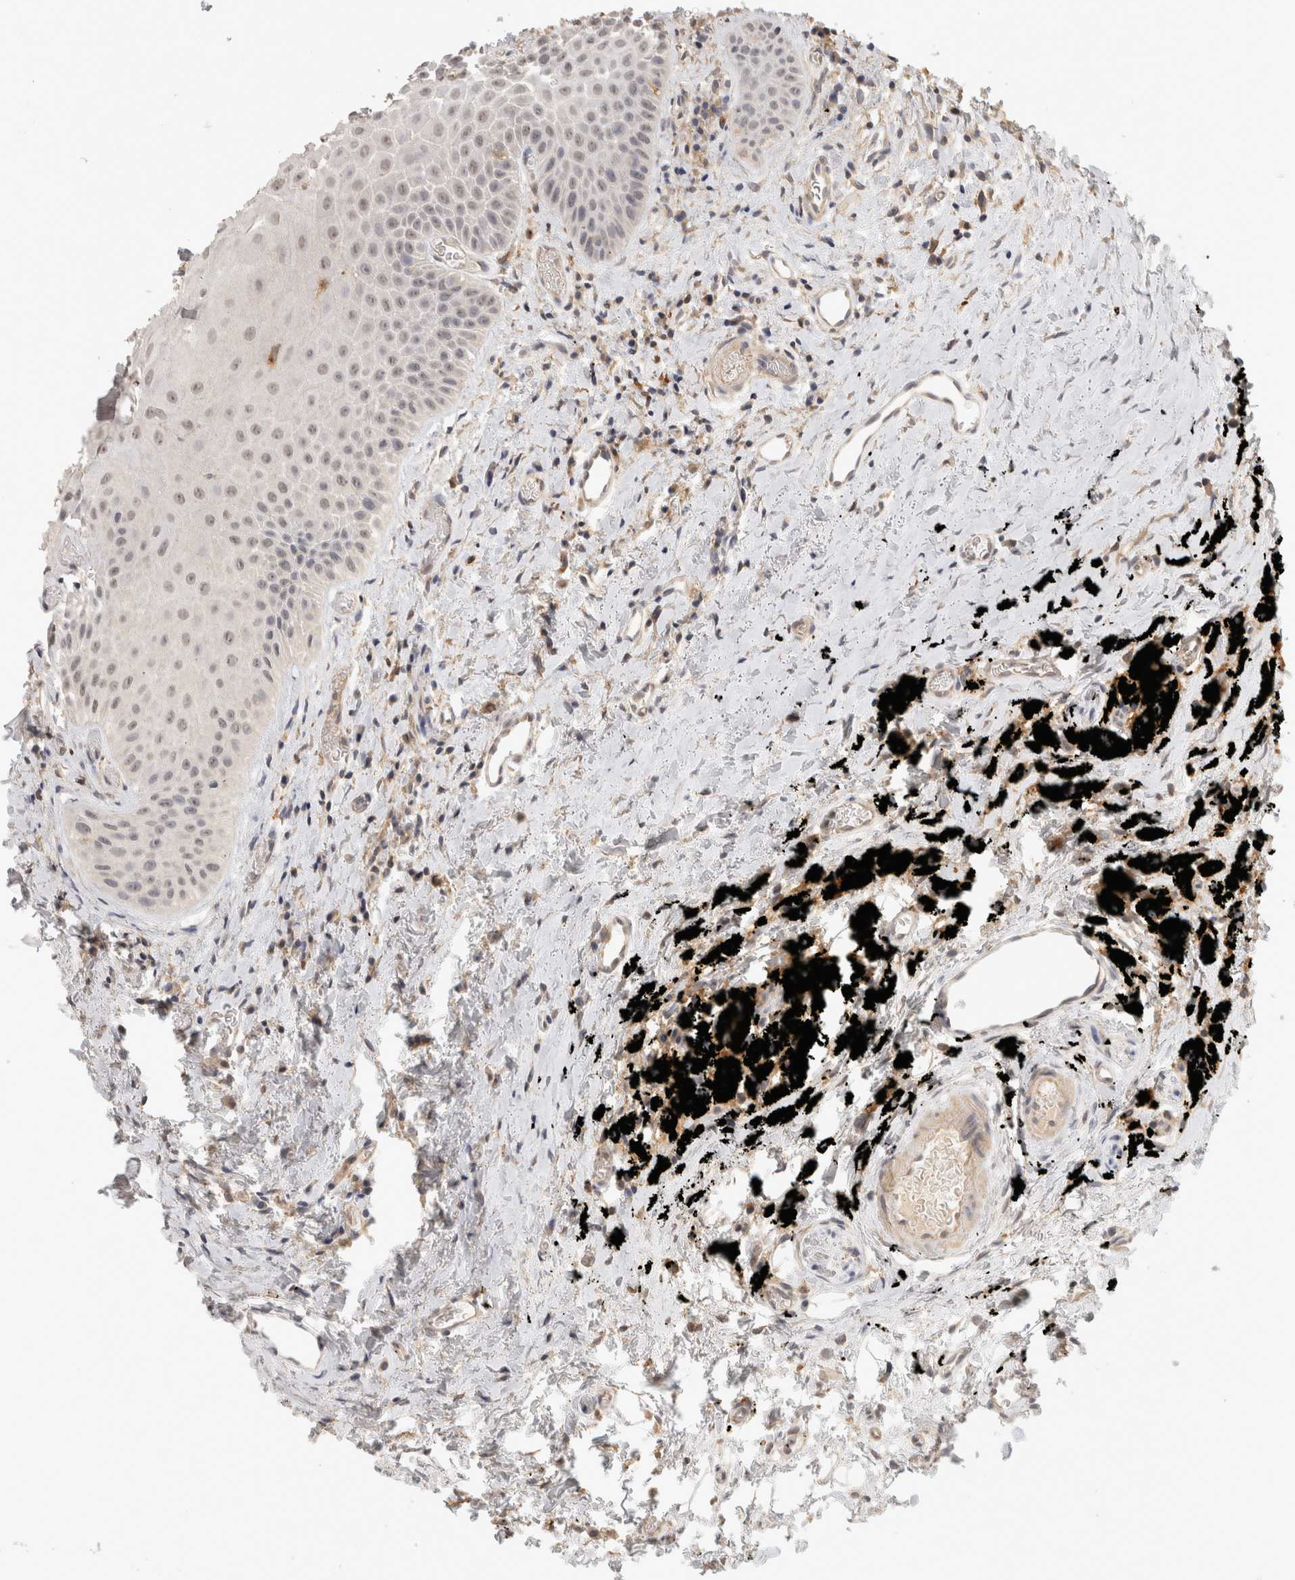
{"staining": {"intensity": "negative", "quantity": "none", "location": "none"}, "tissue": "oral mucosa", "cell_type": "Squamous epithelial cells", "image_type": "normal", "snomed": [{"axis": "morphology", "description": "Normal tissue, NOS"}, {"axis": "topography", "description": "Oral tissue"}], "caption": "Image shows no protein positivity in squamous epithelial cells of benign oral mucosa.", "gene": "HAVCR2", "patient": {"sex": "male", "age": 66}}